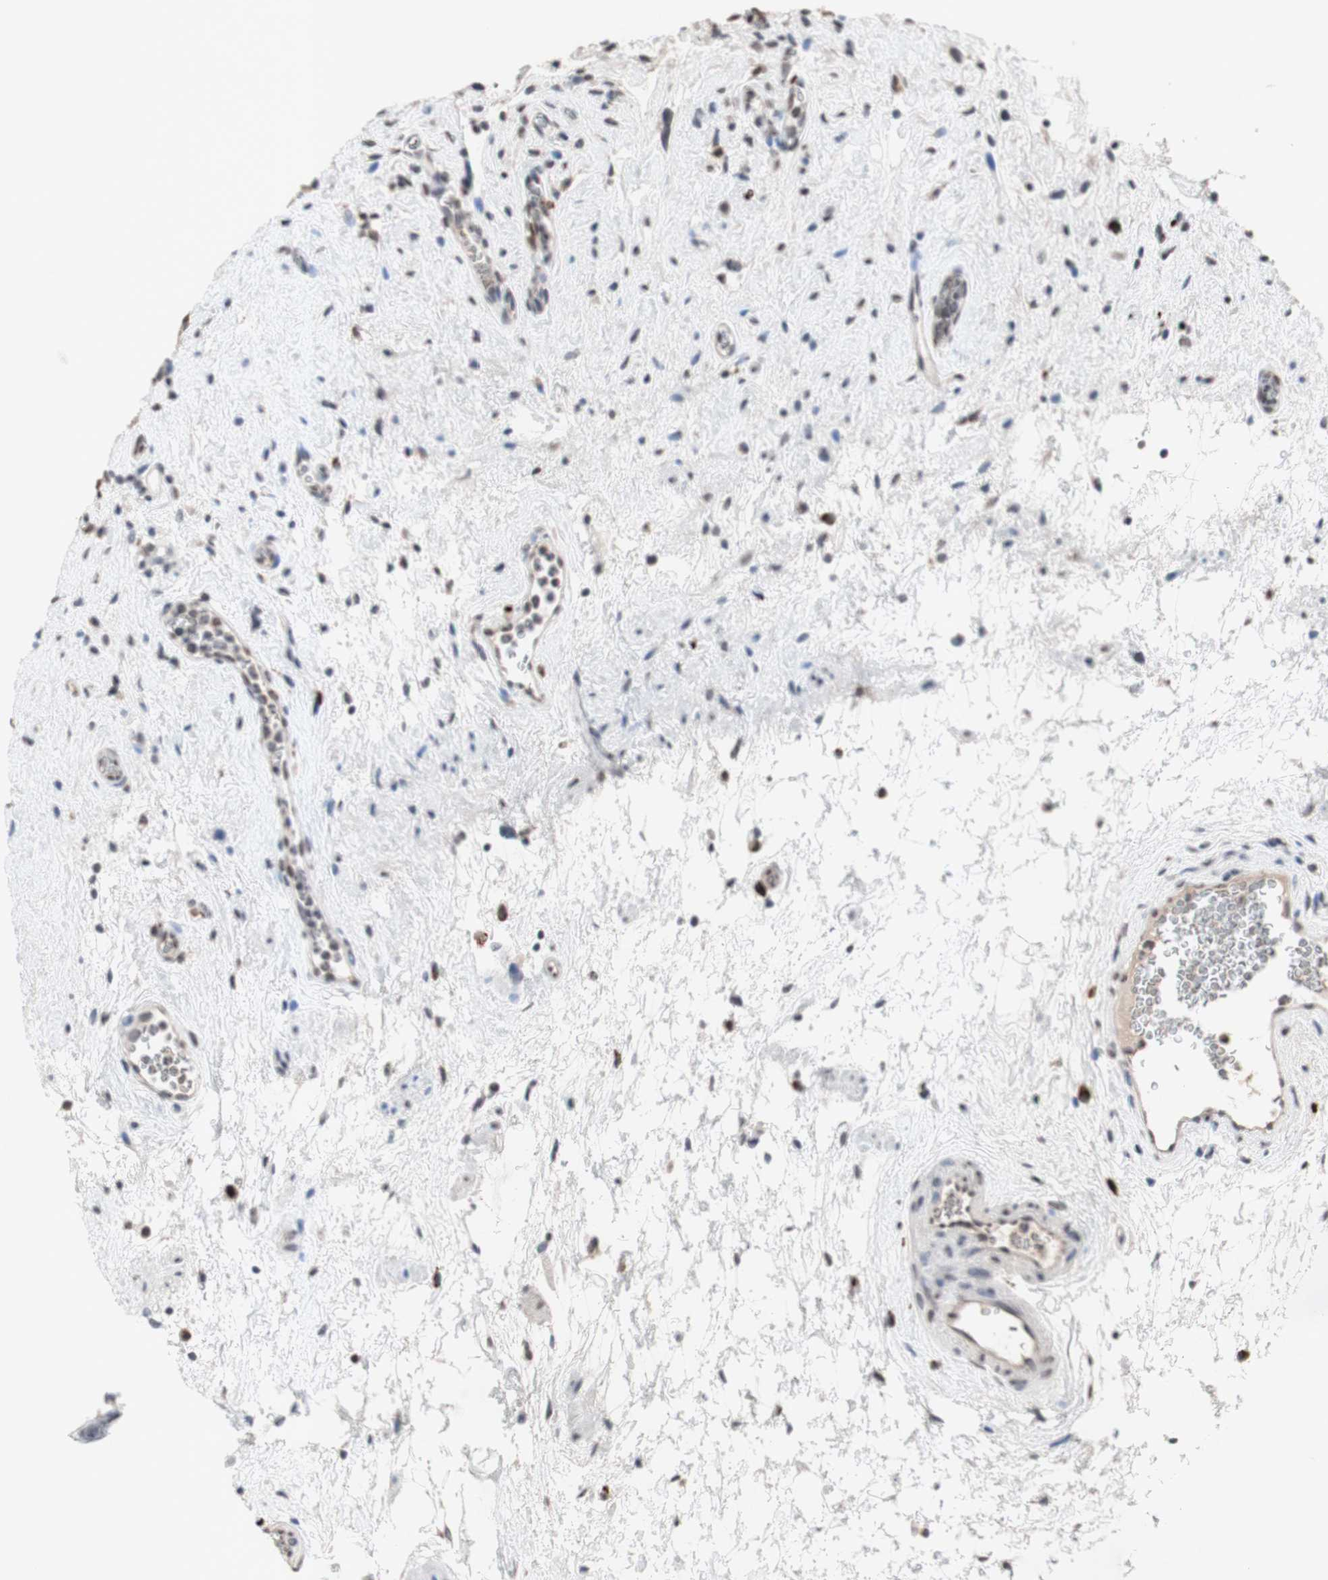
{"staining": {"intensity": "moderate", "quantity": ">75%", "location": "nuclear"}, "tissue": "urinary bladder", "cell_type": "Urothelial cells", "image_type": "normal", "snomed": [{"axis": "morphology", "description": "Normal tissue, NOS"}, {"axis": "morphology", "description": "Urothelial carcinoma, High grade"}, {"axis": "topography", "description": "Urinary bladder"}], "caption": "About >75% of urothelial cells in benign urinary bladder exhibit moderate nuclear protein expression as visualized by brown immunohistochemical staining.", "gene": "SFPQ", "patient": {"sex": "male", "age": 46}}